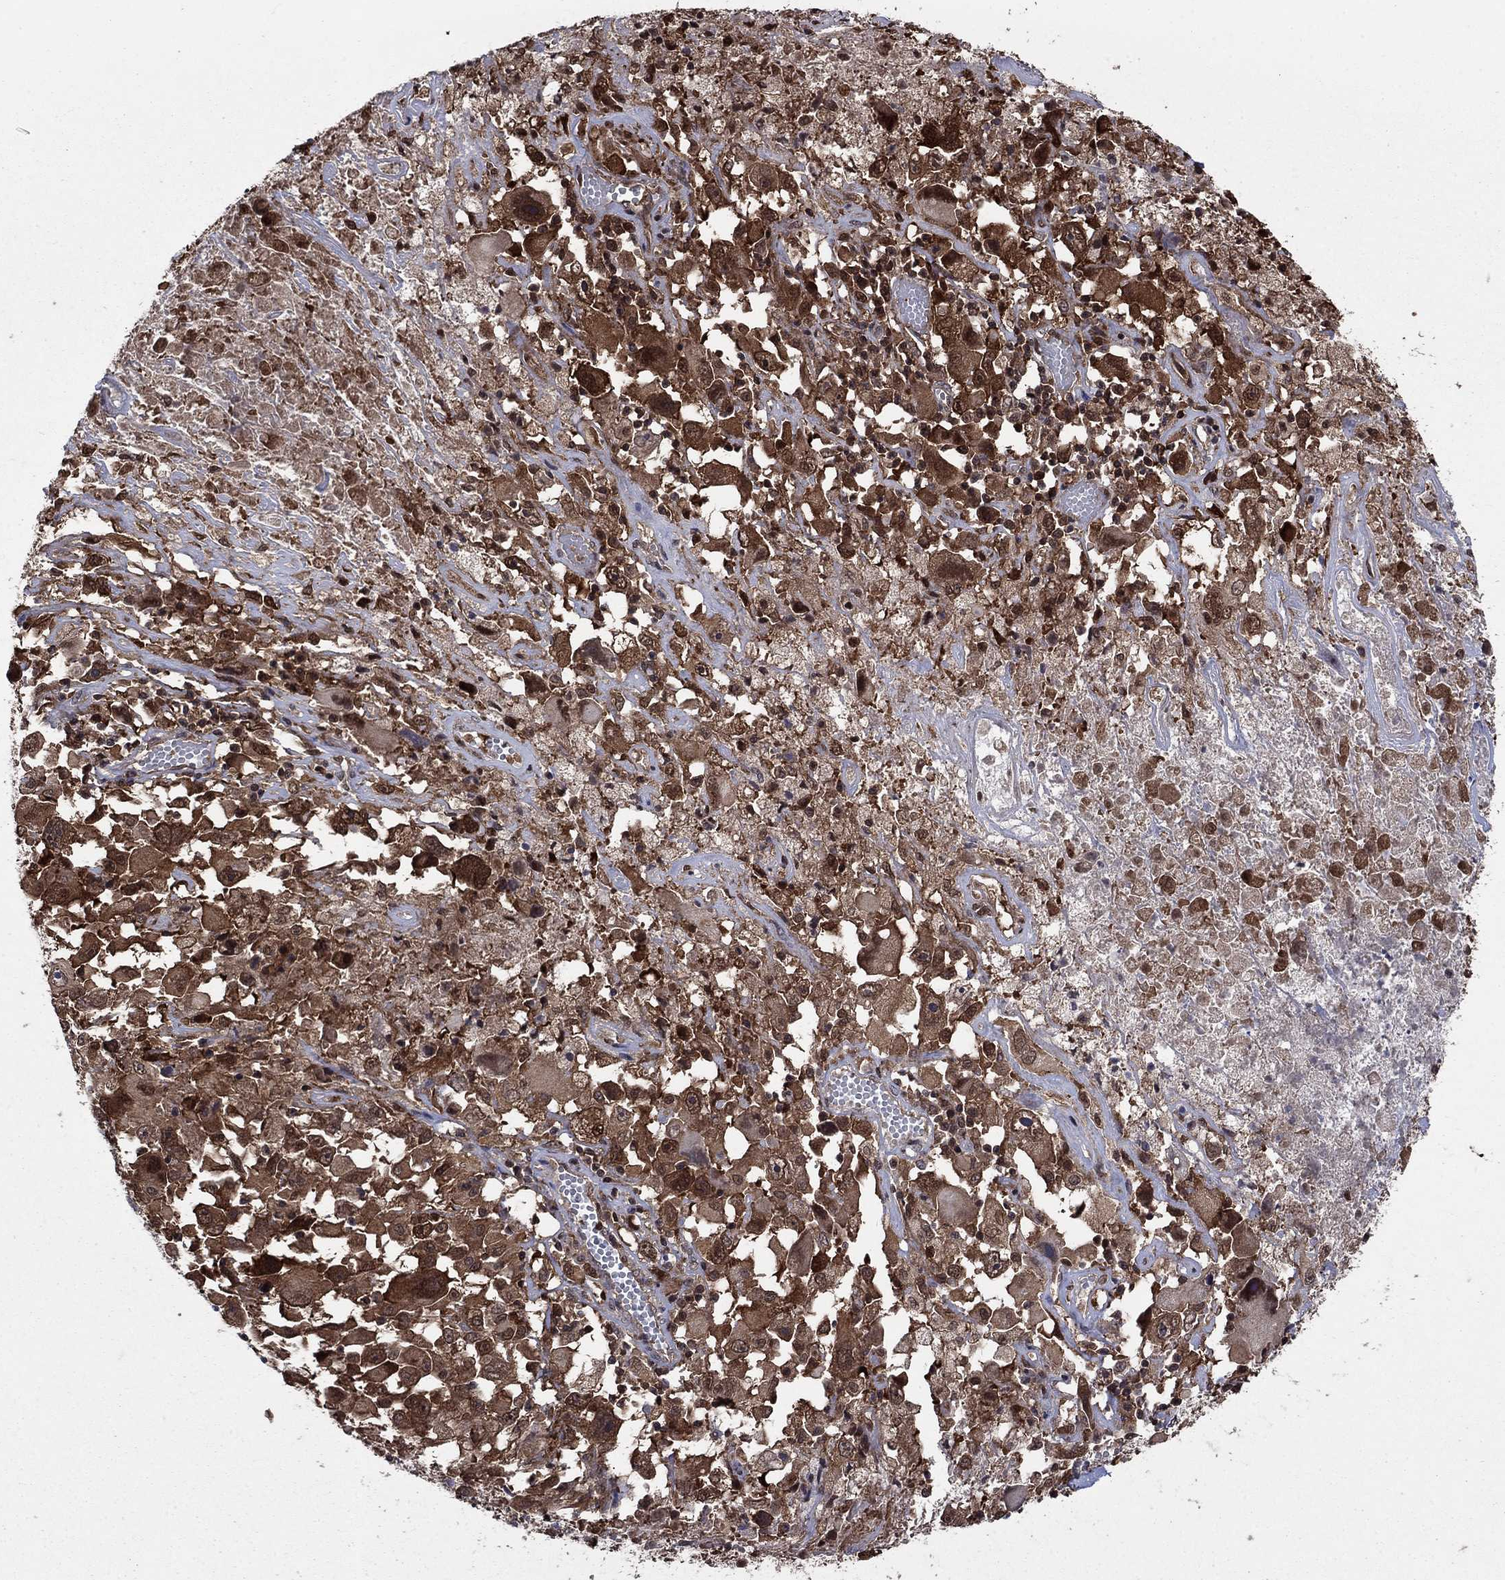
{"staining": {"intensity": "strong", "quantity": ">75%", "location": "cytoplasmic/membranous"}, "tissue": "melanoma", "cell_type": "Tumor cells", "image_type": "cancer", "snomed": [{"axis": "morphology", "description": "Malignant melanoma, Metastatic site"}, {"axis": "topography", "description": "Soft tissue"}], "caption": "Strong cytoplasmic/membranous expression is appreciated in about >75% of tumor cells in melanoma.", "gene": "CACYBP", "patient": {"sex": "male", "age": 50}}